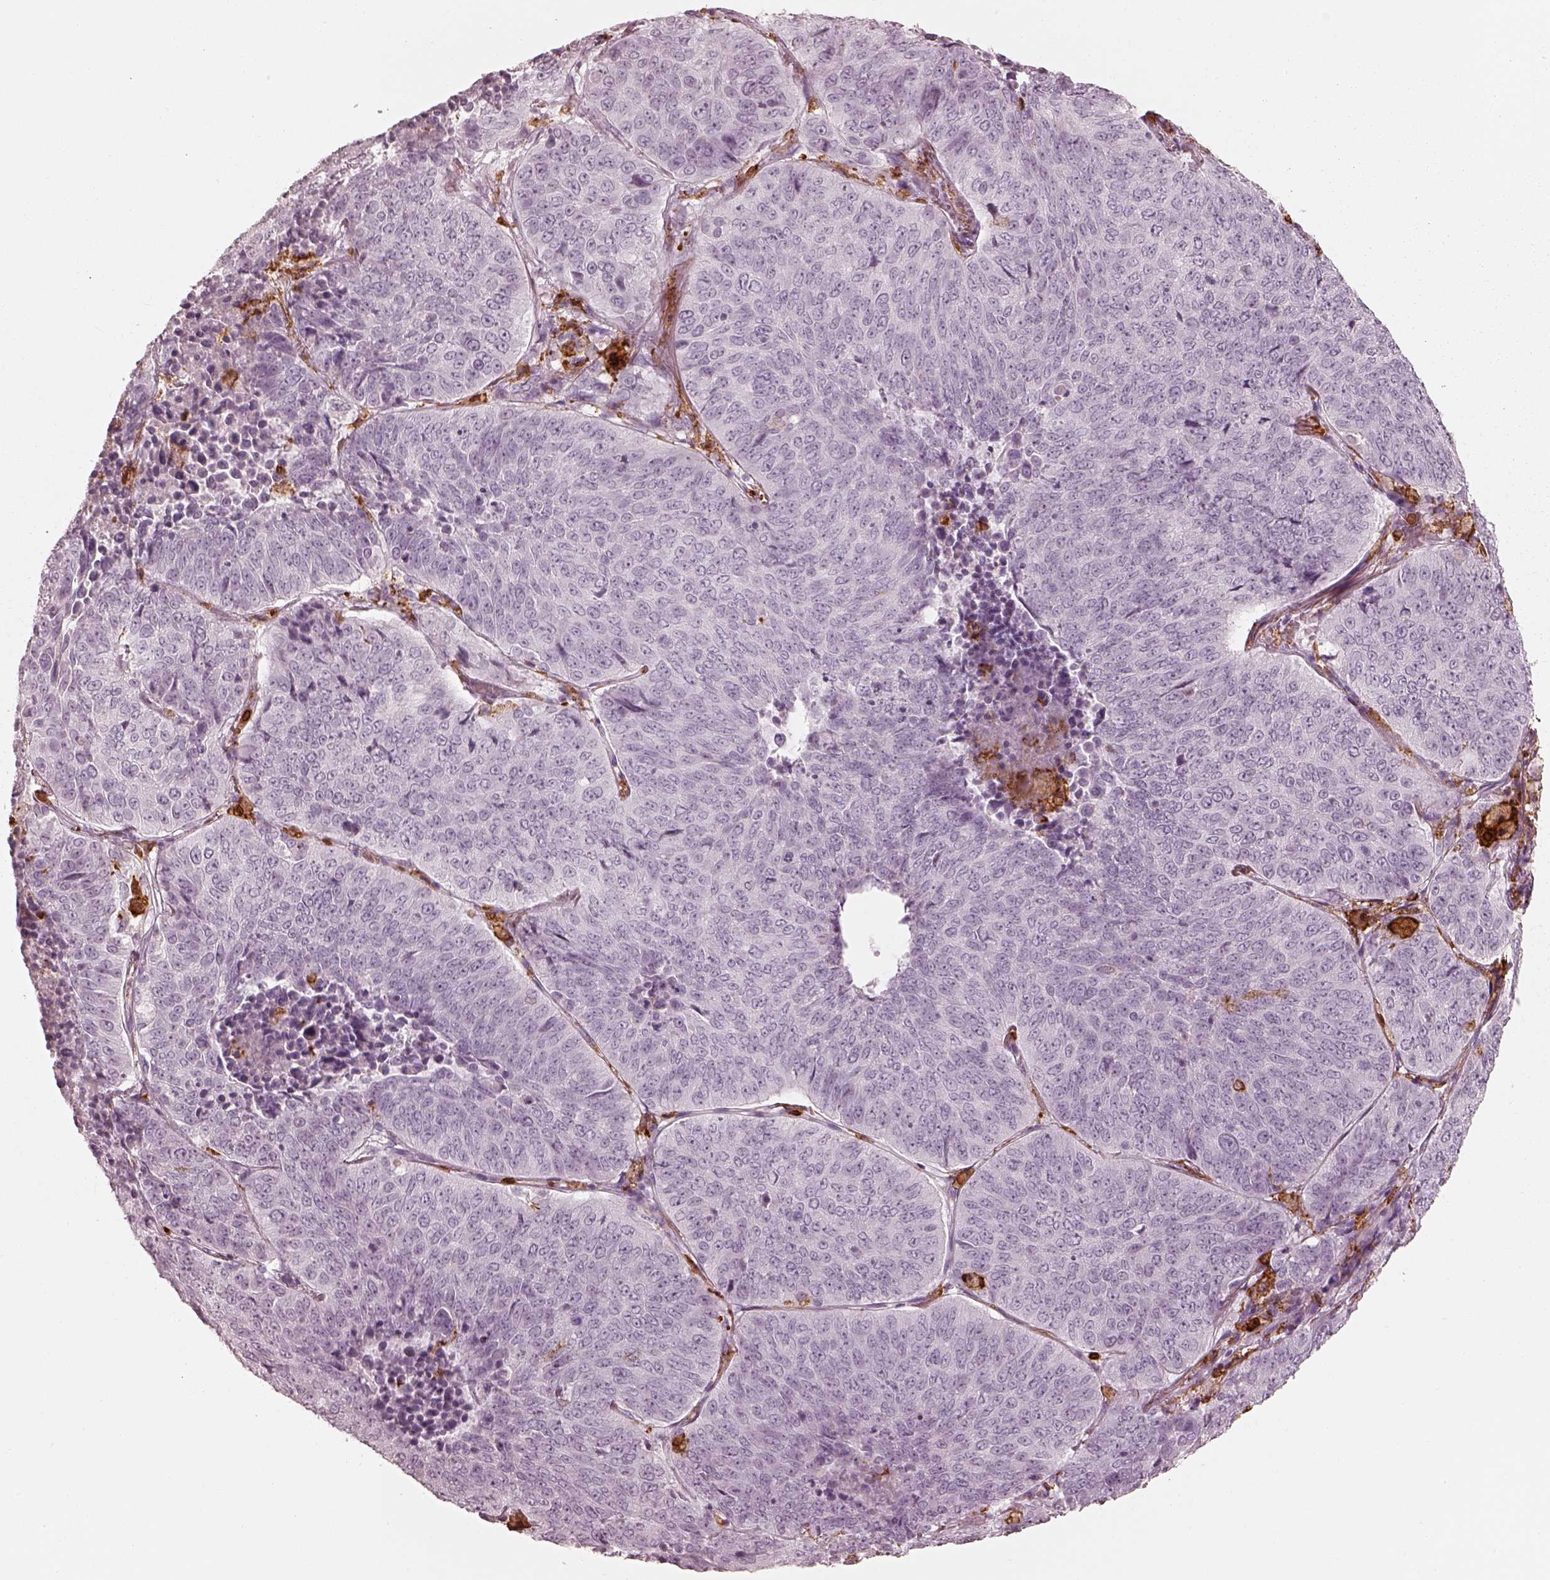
{"staining": {"intensity": "negative", "quantity": "none", "location": "none"}, "tissue": "lung cancer", "cell_type": "Tumor cells", "image_type": "cancer", "snomed": [{"axis": "morphology", "description": "Normal tissue, NOS"}, {"axis": "morphology", "description": "Squamous cell carcinoma, NOS"}, {"axis": "topography", "description": "Bronchus"}, {"axis": "topography", "description": "Lung"}], "caption": "The image exhibits no staining of tumor cells in lung squamous cell carcinoma.", "gene": "ALOX5", "patient": {"sex": "male", "age": 64}}